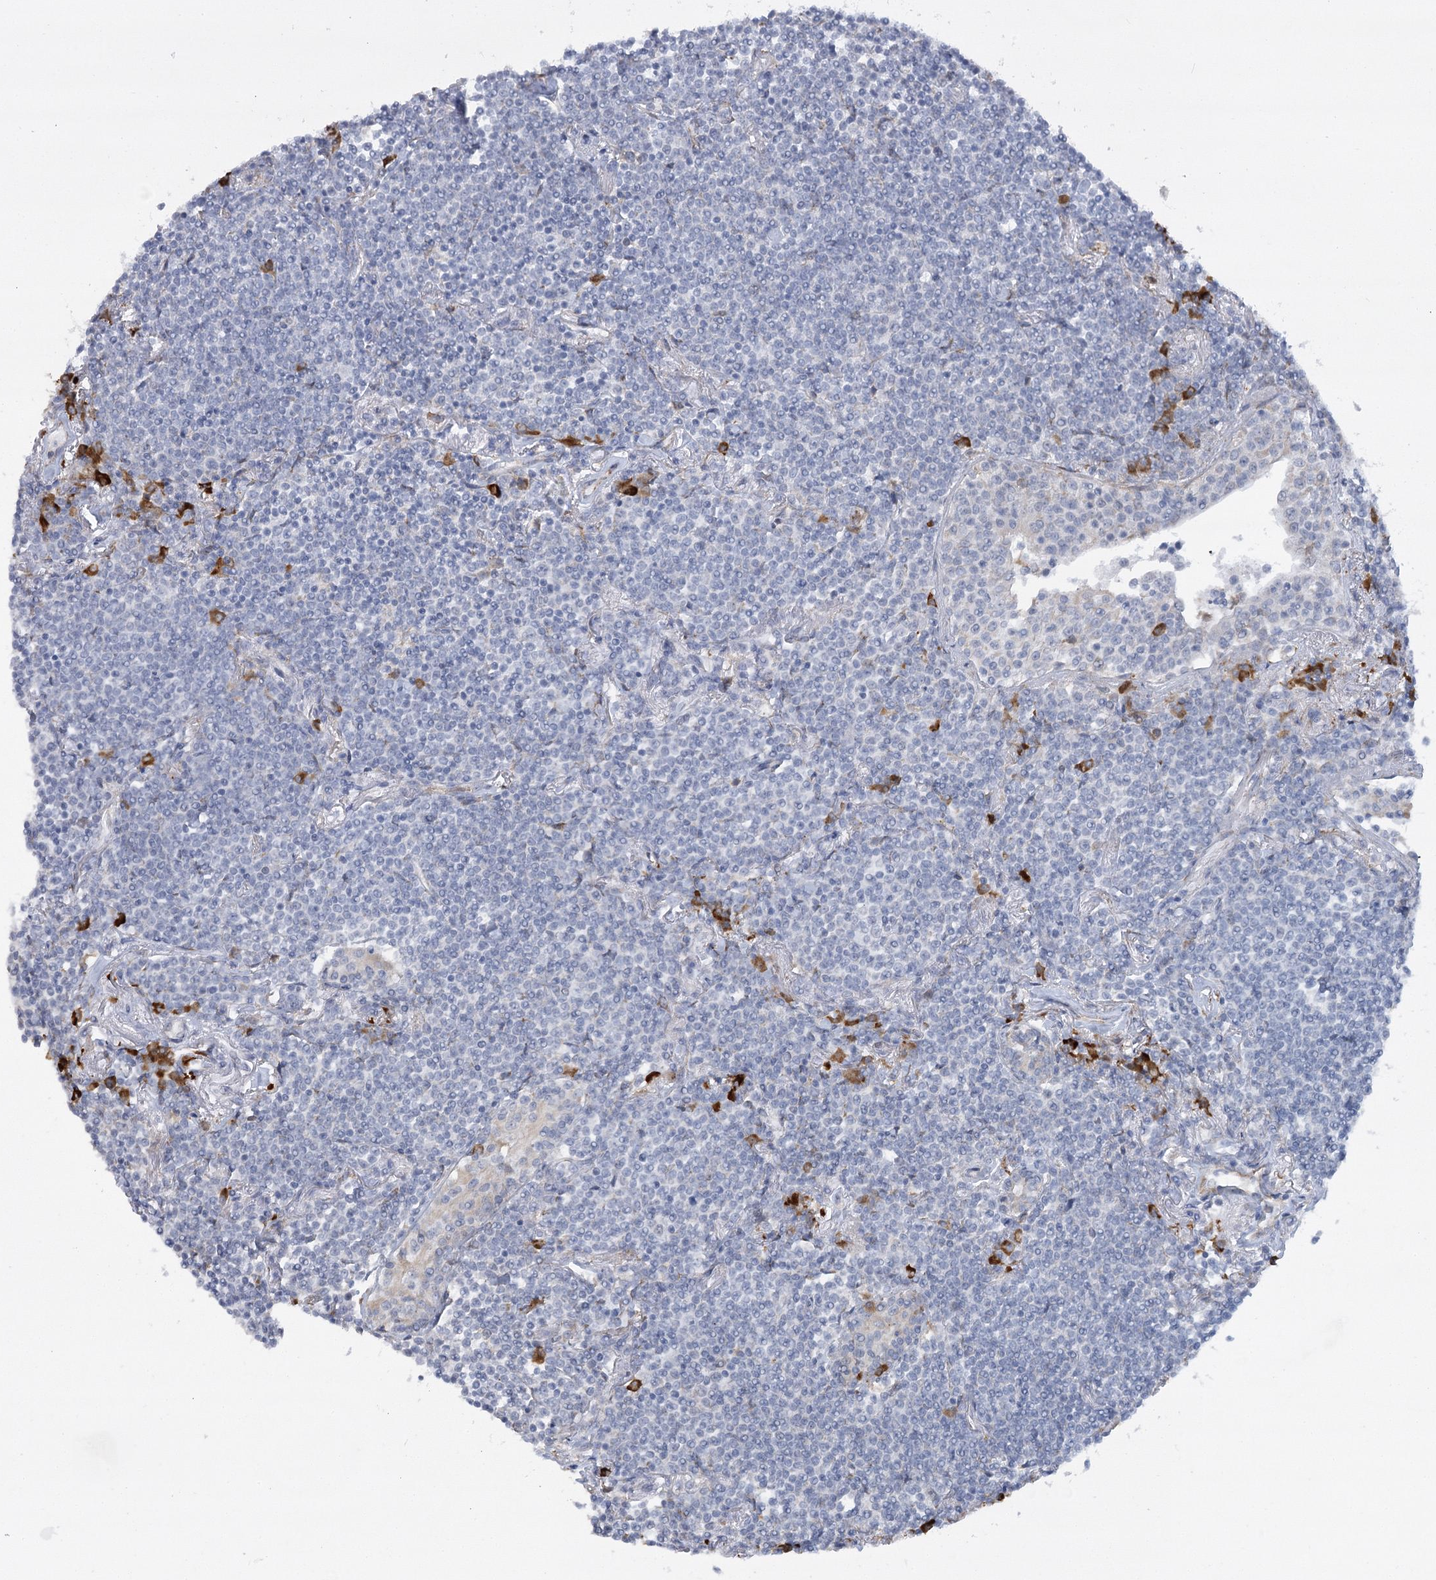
{"staining": {"intensity": "negative", "quantity": "none", "location": "none"}, "tissue": "lymphoma", "cell_type": "Tumor cells", "image_type": "cancer", "snomed": [{"axis": "morphology", "description": "Malignant lymphoma, non-Hodgkin's type, Low grade"}, {"axis": "topography", "description": "Lung"}], "caption": "This is an immunohistochemistry (IHC) image of human lymphoma. There is no expression in tumor cells.", "gene": "NCKAP5", "patient": {"sex": "female", "age": 71}}